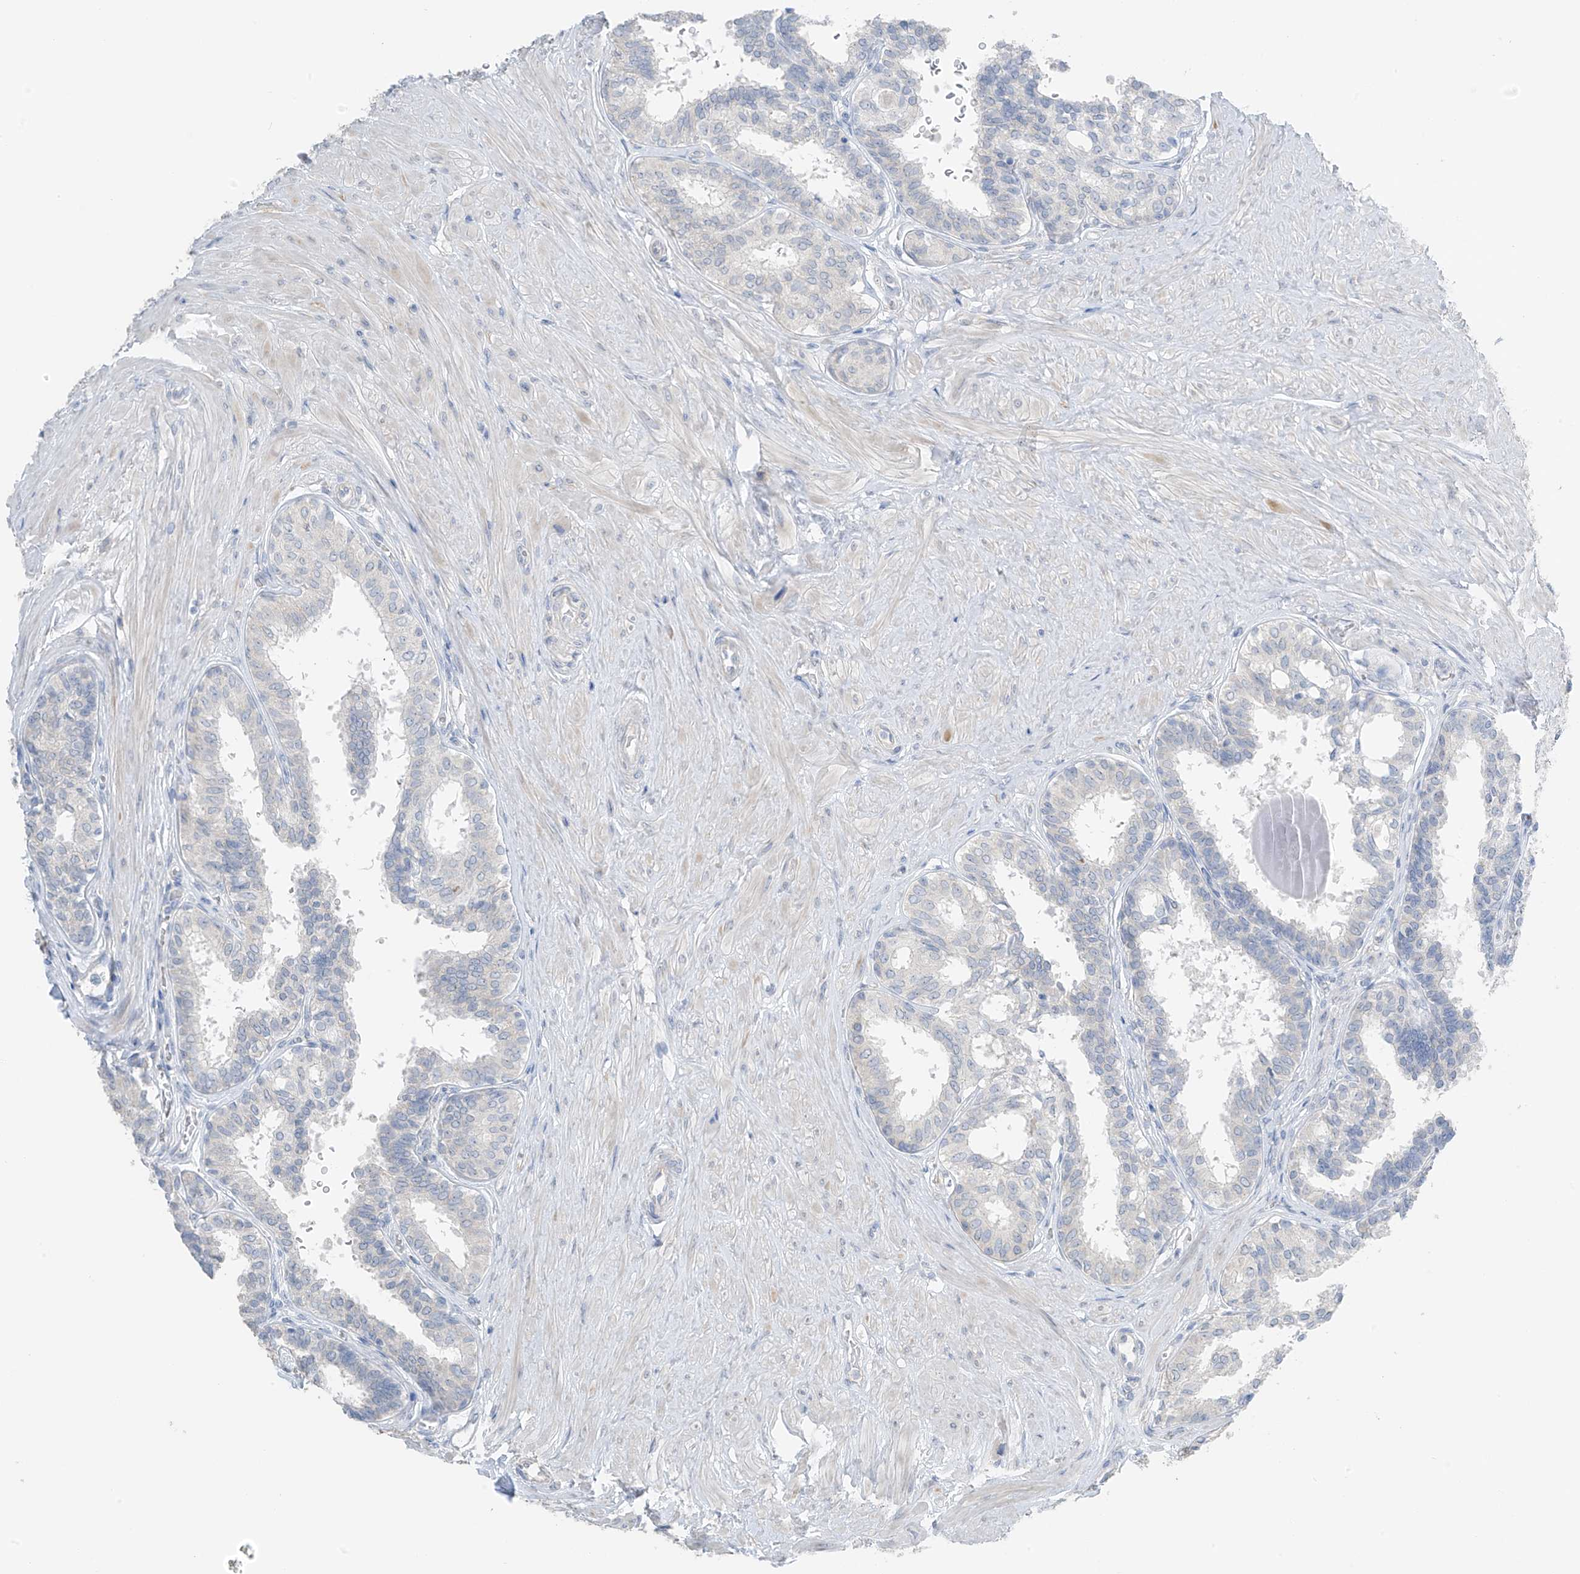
{"staining": {"intensity": "weak", "quantity": "<25%", "location": "cytoplasmic/membranous"}, "tissue": "prostate", "cell_type": "Glandular cells", "image_type": "normal", "snomed": [{"axis": "morphology", "description": "Normal tissue, NOS"}, {"axis": "topography", "description": "Prostate"}], "caption": "This image is of normal prostate stained with IHC to label a protein in brown with the nuclei are counter-stained blue. There is no expression in glandular cells. Brightfield microscopy of IHC stained with DAB (brown) and hematoxylin (blue), captured at high magnification.", "gene": "NALCN", "patient": {"sex": "male", "age": 48}}